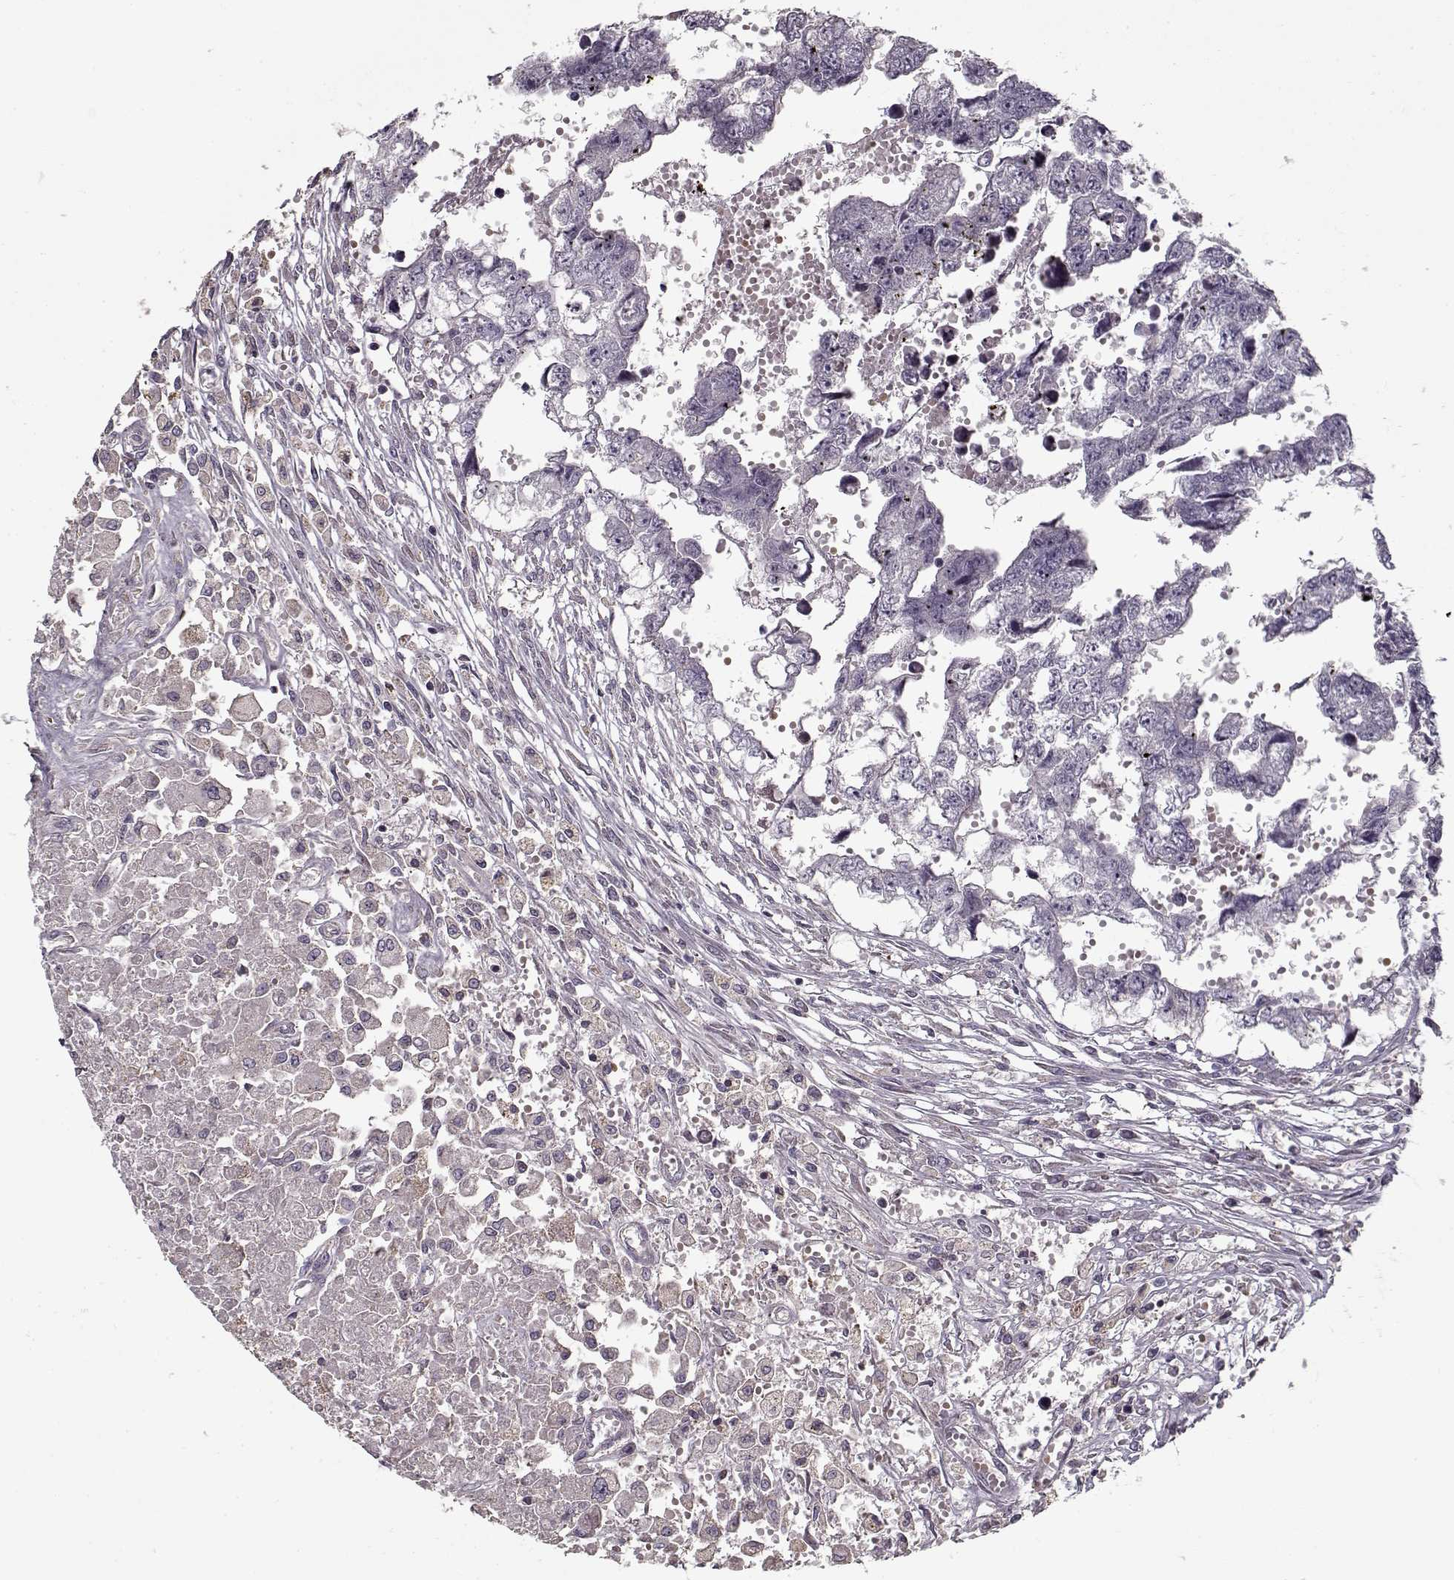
{"staining": {"intensity": "negative", "quantity": "none", "location": "none"}, "tissue": "testis cancer", "cell_type": "Tumor cells", "image_type": "cancer", "snomed": [{"axis": "morphology", "description": "Carcinoma, Embryonal, NOS"}, {"axis": "morphology", "description": "Teratoma, malignant, NOS"}, {"axis": "topography", "description": "Testis"}], "caption": "Immunohistochemistry (IHC) micrograph of neoplastic tissue: human testis cancer stained with DAB reveals no significant protein staining in tumor cells. The staining was performed using DAB (3,3'-diaminobenzidine) to visualize the protein expression in brown, while the nuclei were stained in blue with hematoxylin (Magnification: 20x).", "gene": "LAMA2", "patient": {"sex": "male", "age": 44}}